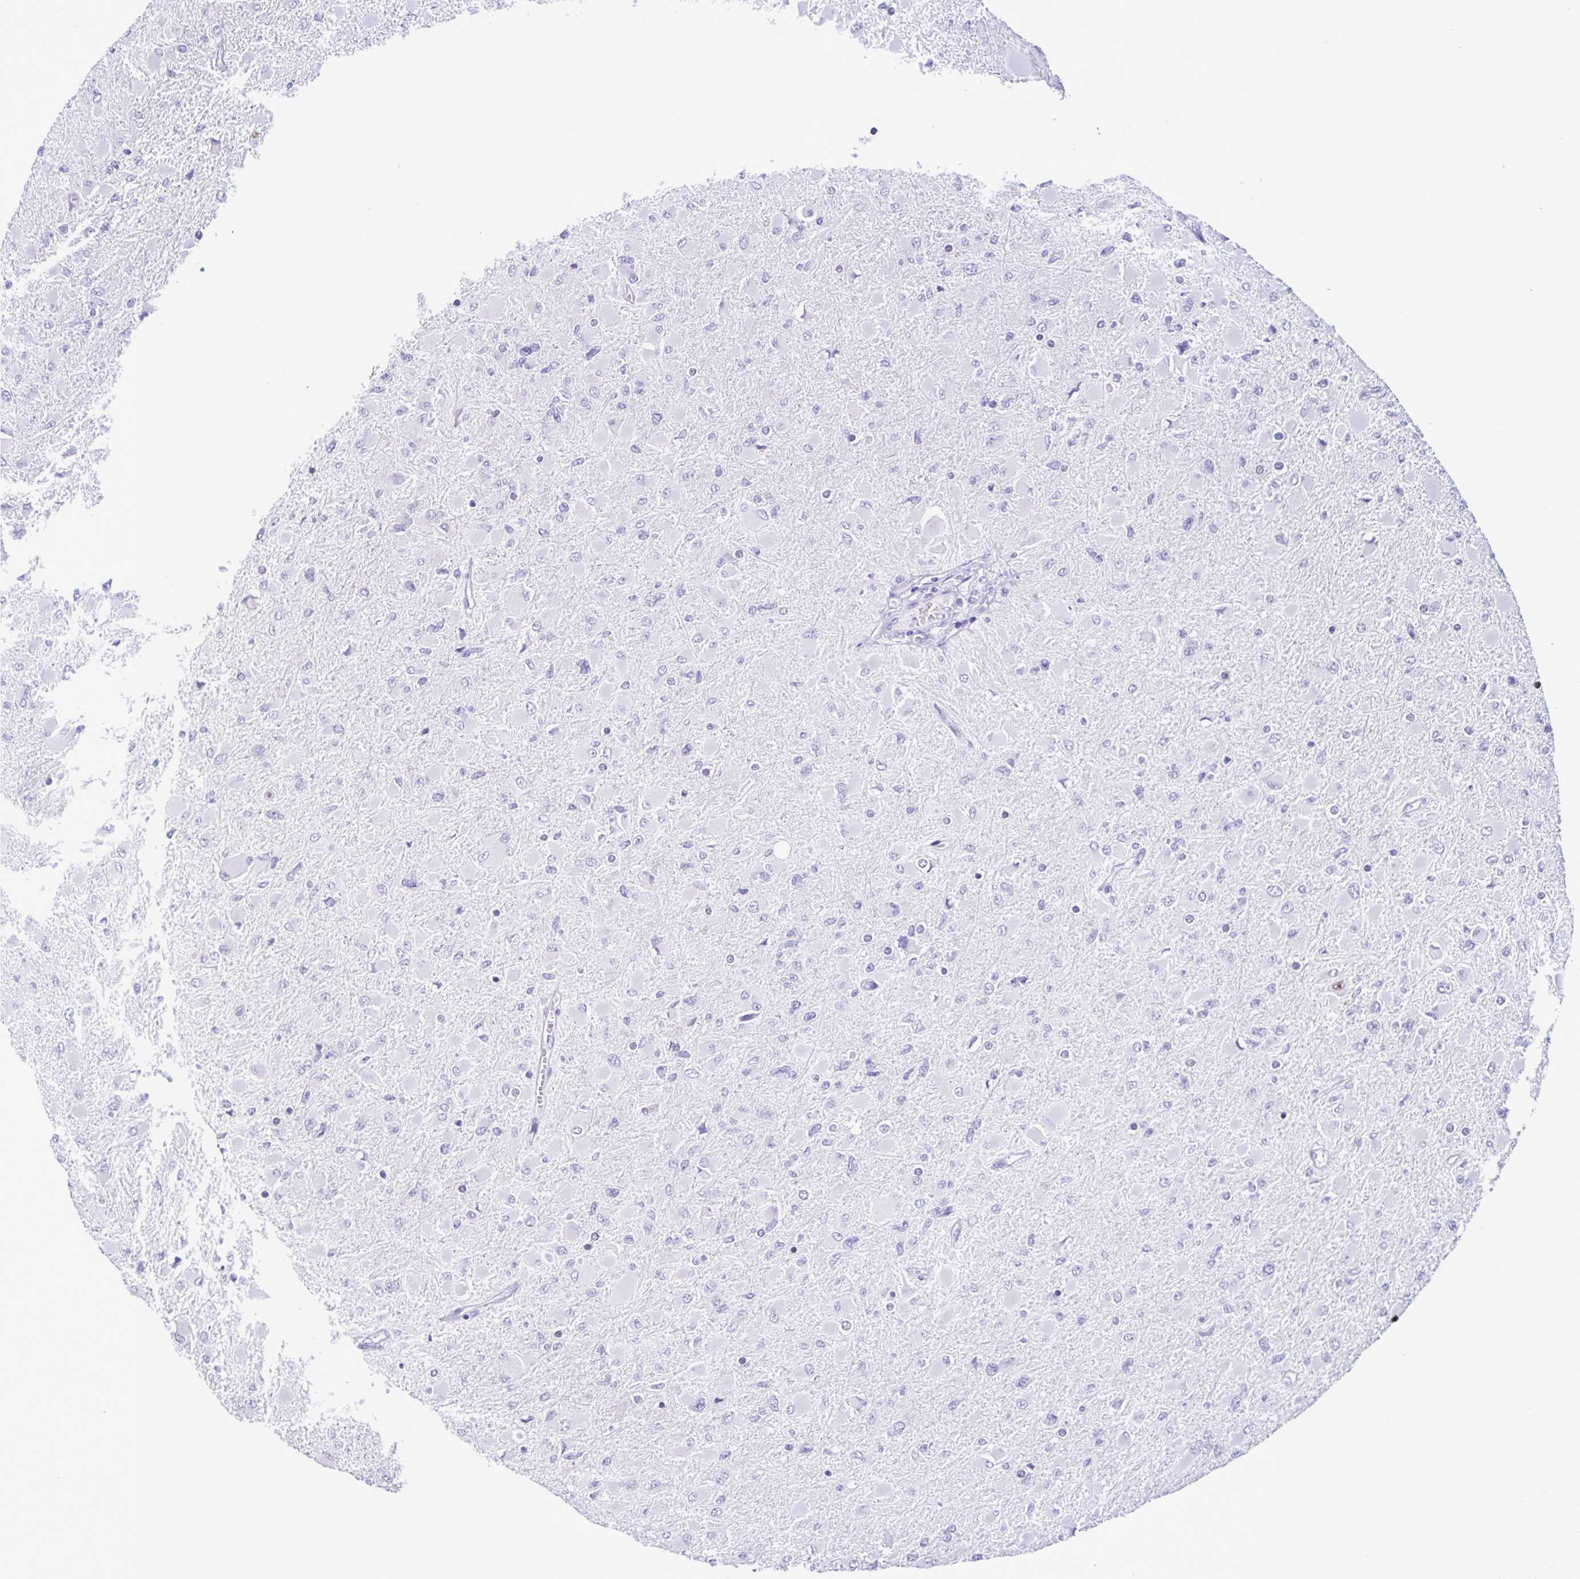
{"staining": {"intensity": "negative", "quantity": "none", "location": "none"}, "tissue": "glioma", "cell_type": "Tumor cells", "image_type": "cancer", "snomed": [{"axis": "morphology", "description": "Glioma, malignant, High grade"}, {"axis": "topography", "description": "Cerebral cortex"}], "caption": "An image of human malignant glioma (high-grade) is negative for staining in tumor cells.", "gene": "SPATA16", "patient": {"sex": "female", "age": 36}}